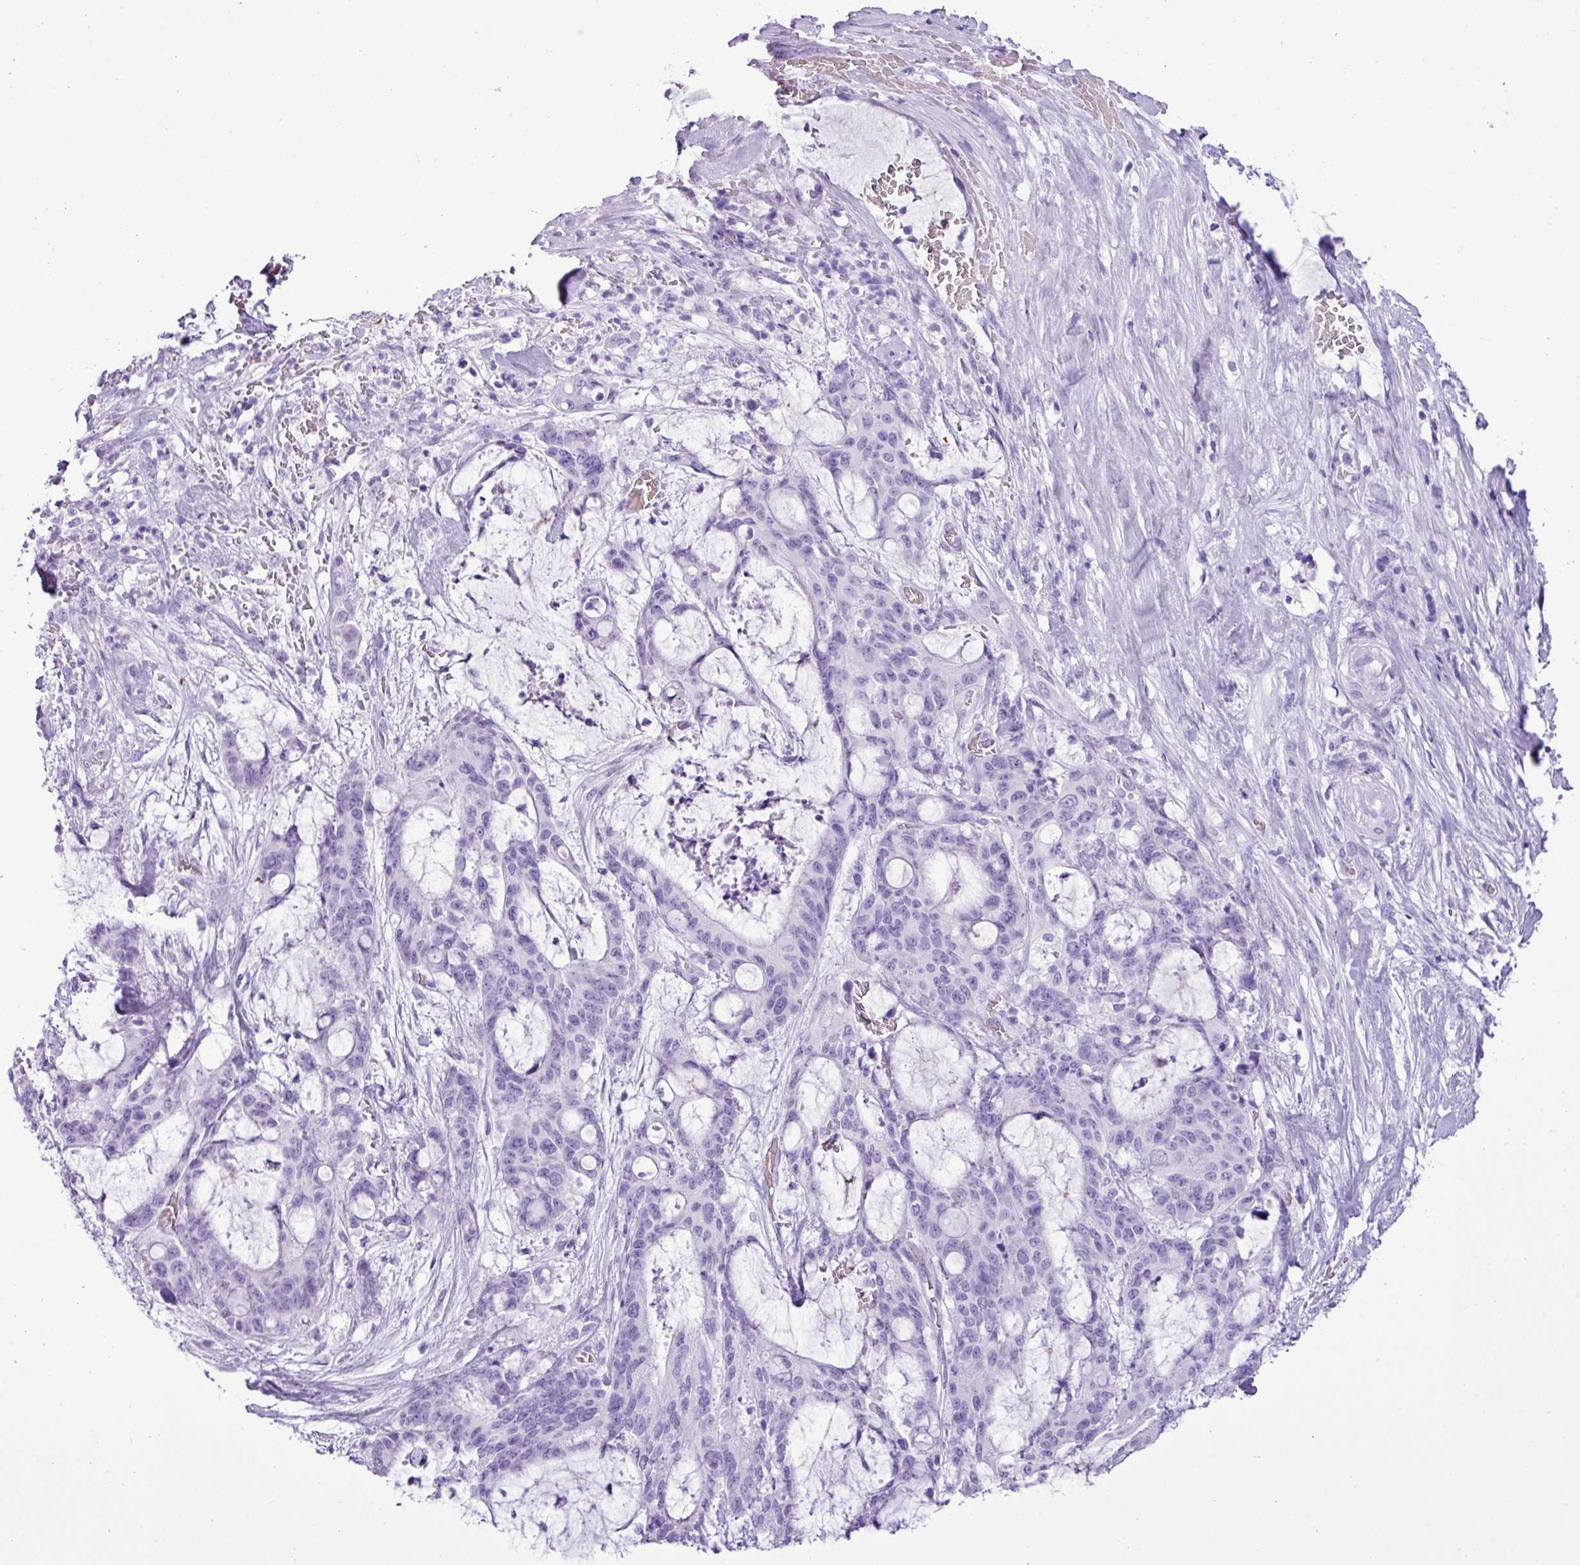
{"staining": {"intensity": "negative", "quantity": "none", "location": "none"}, "tissue": "liver cancer", "cell_type": "Tumor cells", "image_type": "cancer", "snomed": [{"axis": "morphology", "description": "Normal tissue, NOS"}, {"axis": "morphology", "description": "Cholangiocarcinoma"}, {"axis": "topography", "description": "Liver"}, {"axis": "topography", "description": "Peripheral nerve tissue"}], "caption": "Human liver cholangiocarcinoma stained for a protein using immunohistochemistry displays no positivity in tumor cells.", "gene": "ZSCAN5A", "patient": {"sex": "female", "age": 73}}